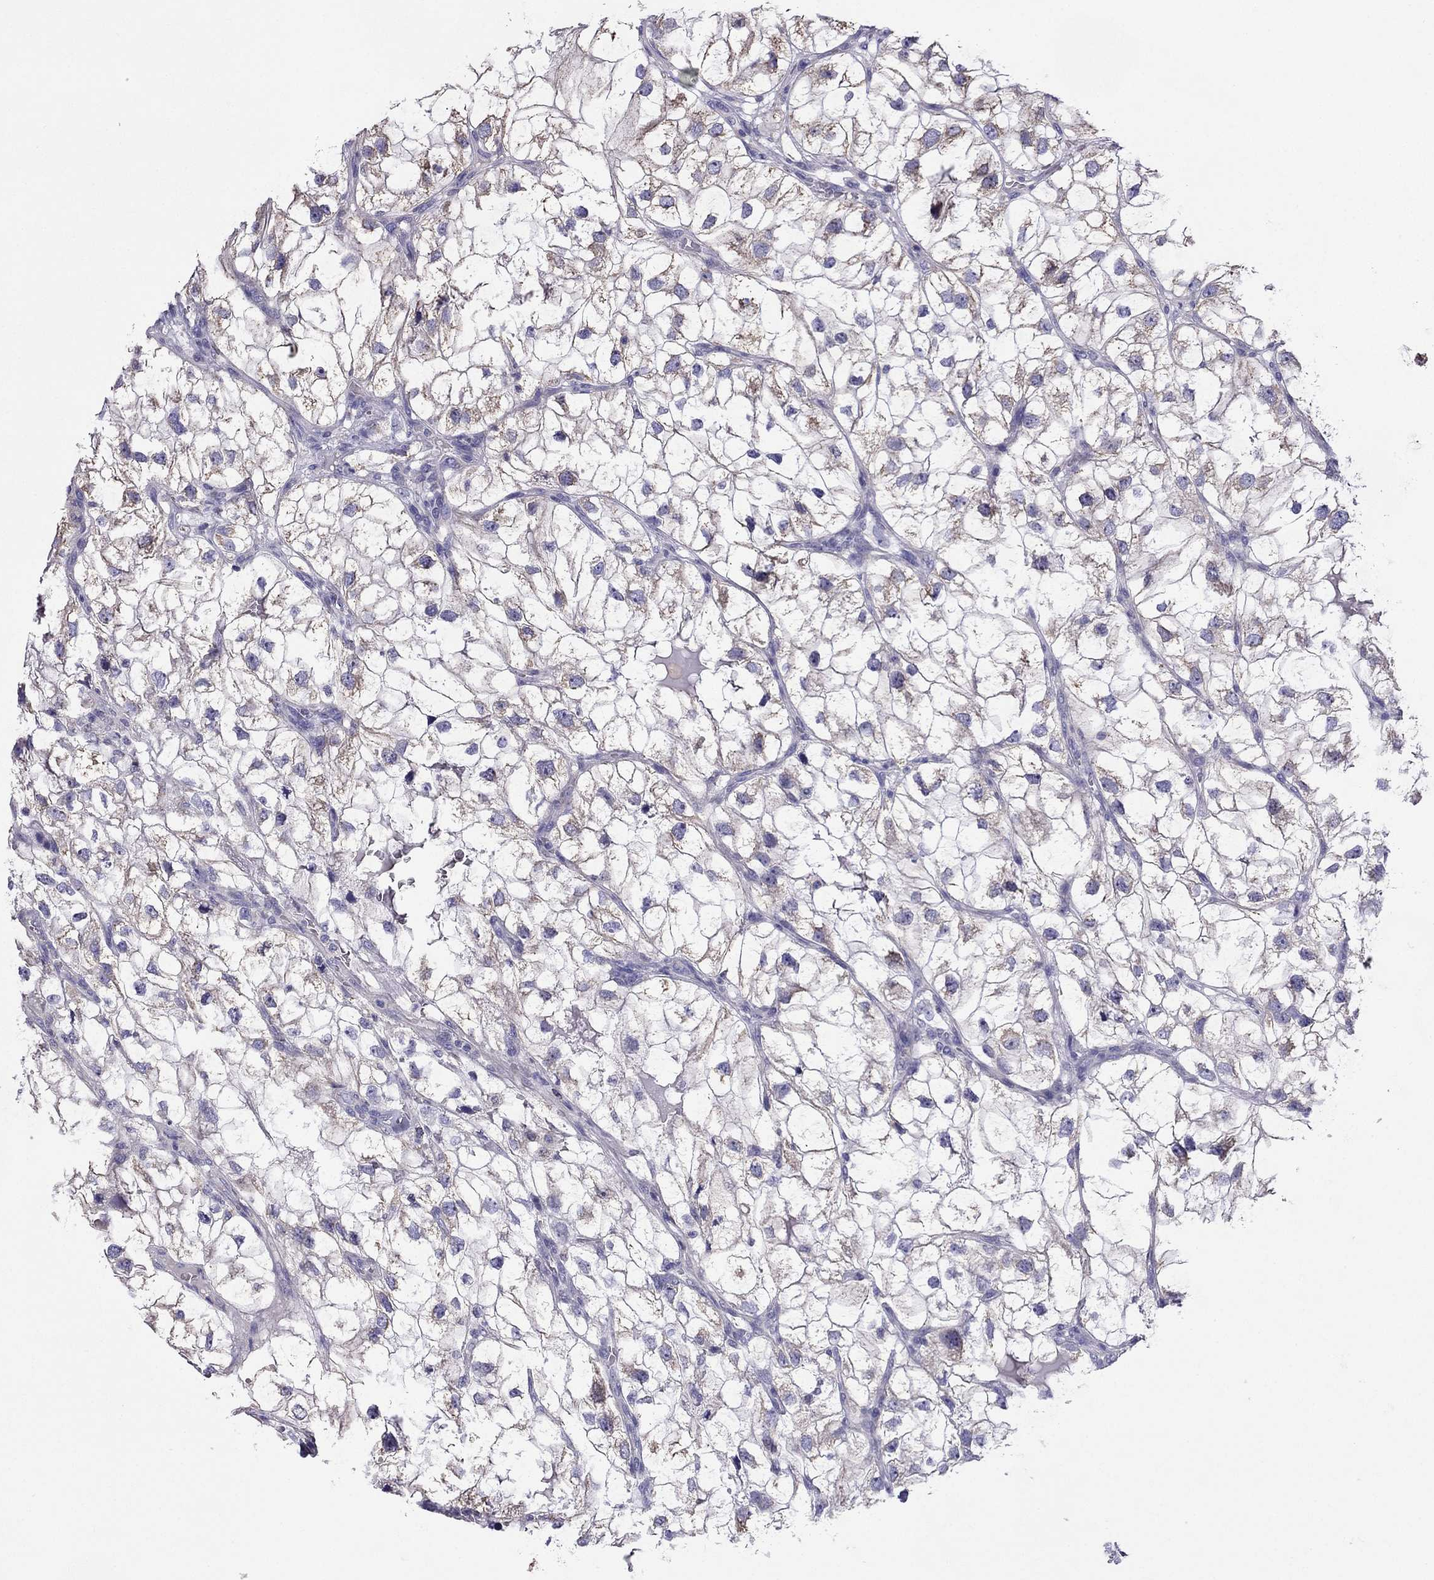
{"staining": {"intensity": "weak", "quantity": ">75%", "location": "cytoplasmic/membranous"}, "tissue": "renal cancer", "cell_type": "Tumor cells", "image_type": "cancer", "snomed": [{"axis": "morphology", "description": "Adenocarcinoma, NOS"}, {"axis": "topography", "description": "Kidney"}], "caption": "Protein staining shows weak cytoplasmic/membranous expression in about >75% of tumor cells in renal cancer.", "gene": "DSC1", "patient": {"sex": "male", "age": 59}}